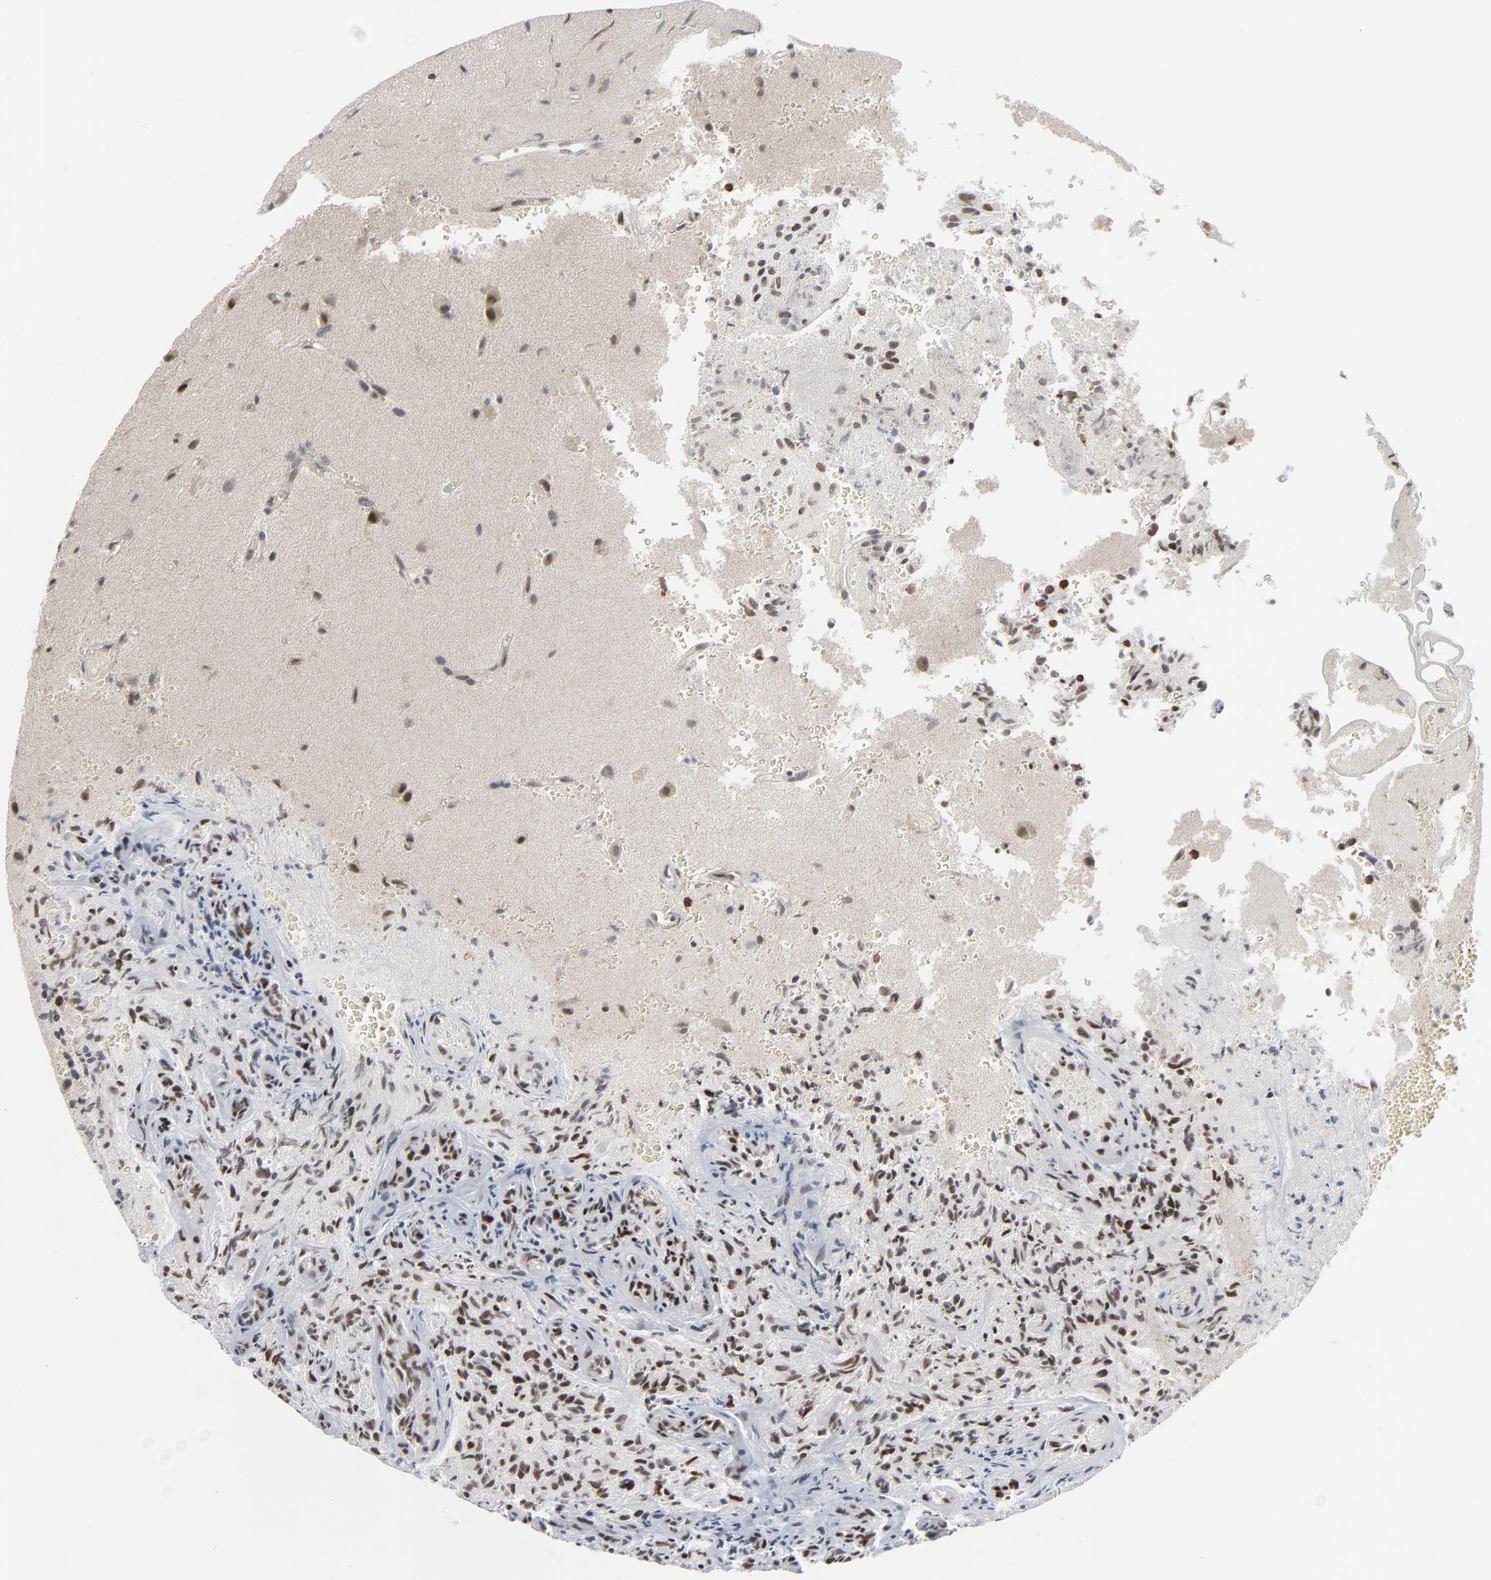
{"staining": {"intensity": "strong", "quantity": ">75%", "location": "nuclear"}, "tissue": "glioma", "cell_type": "Tumor cells", "image_type": "cancer", "snomed": [{"axis": "morphology", "description": "Normal tissue, NOS"}, {"axis": "morphology", "description": "Glioma, malignant, High grade"}, {"axis": "topography", "description": "Cerebral cortex"}], "caption": "IHC of human high-grade glioma (malignant) displays high levels of strong nuclear staining in approximately >75% of tumor cells.", "gene": "CUX1", "patient": {"sex": "male", "age": 75}}